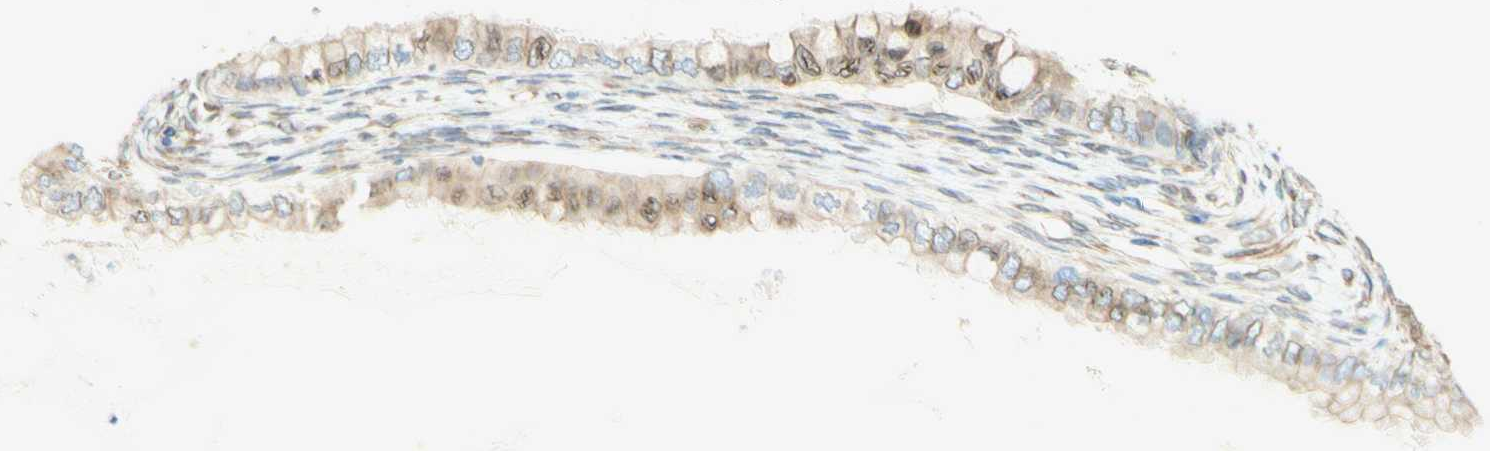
{"staining": {"intensity": "weak", "quantity": "25%-75%", "location": "cytoplasmic/membranous,nuclear"}, "tissue": "ovarian cancer", "cell_type": "Tumor cells", "image_type": "cancer", "snomed": [{"axis": "morphology", "description": "Cystadenocarcinoma, mucinous, NOS"}, {"axis": "topography", "description": "Ovary"}], "caption": "Approximately 25%-75% of tumor cells in ovarian cancer demonstrate weak cytoplasmic/membranous and nuclear protein positivity as visualized by brown immunohistochemical staining.", "gene": "ENDOD1", "patient": {"sex": "female", "age": 80}}